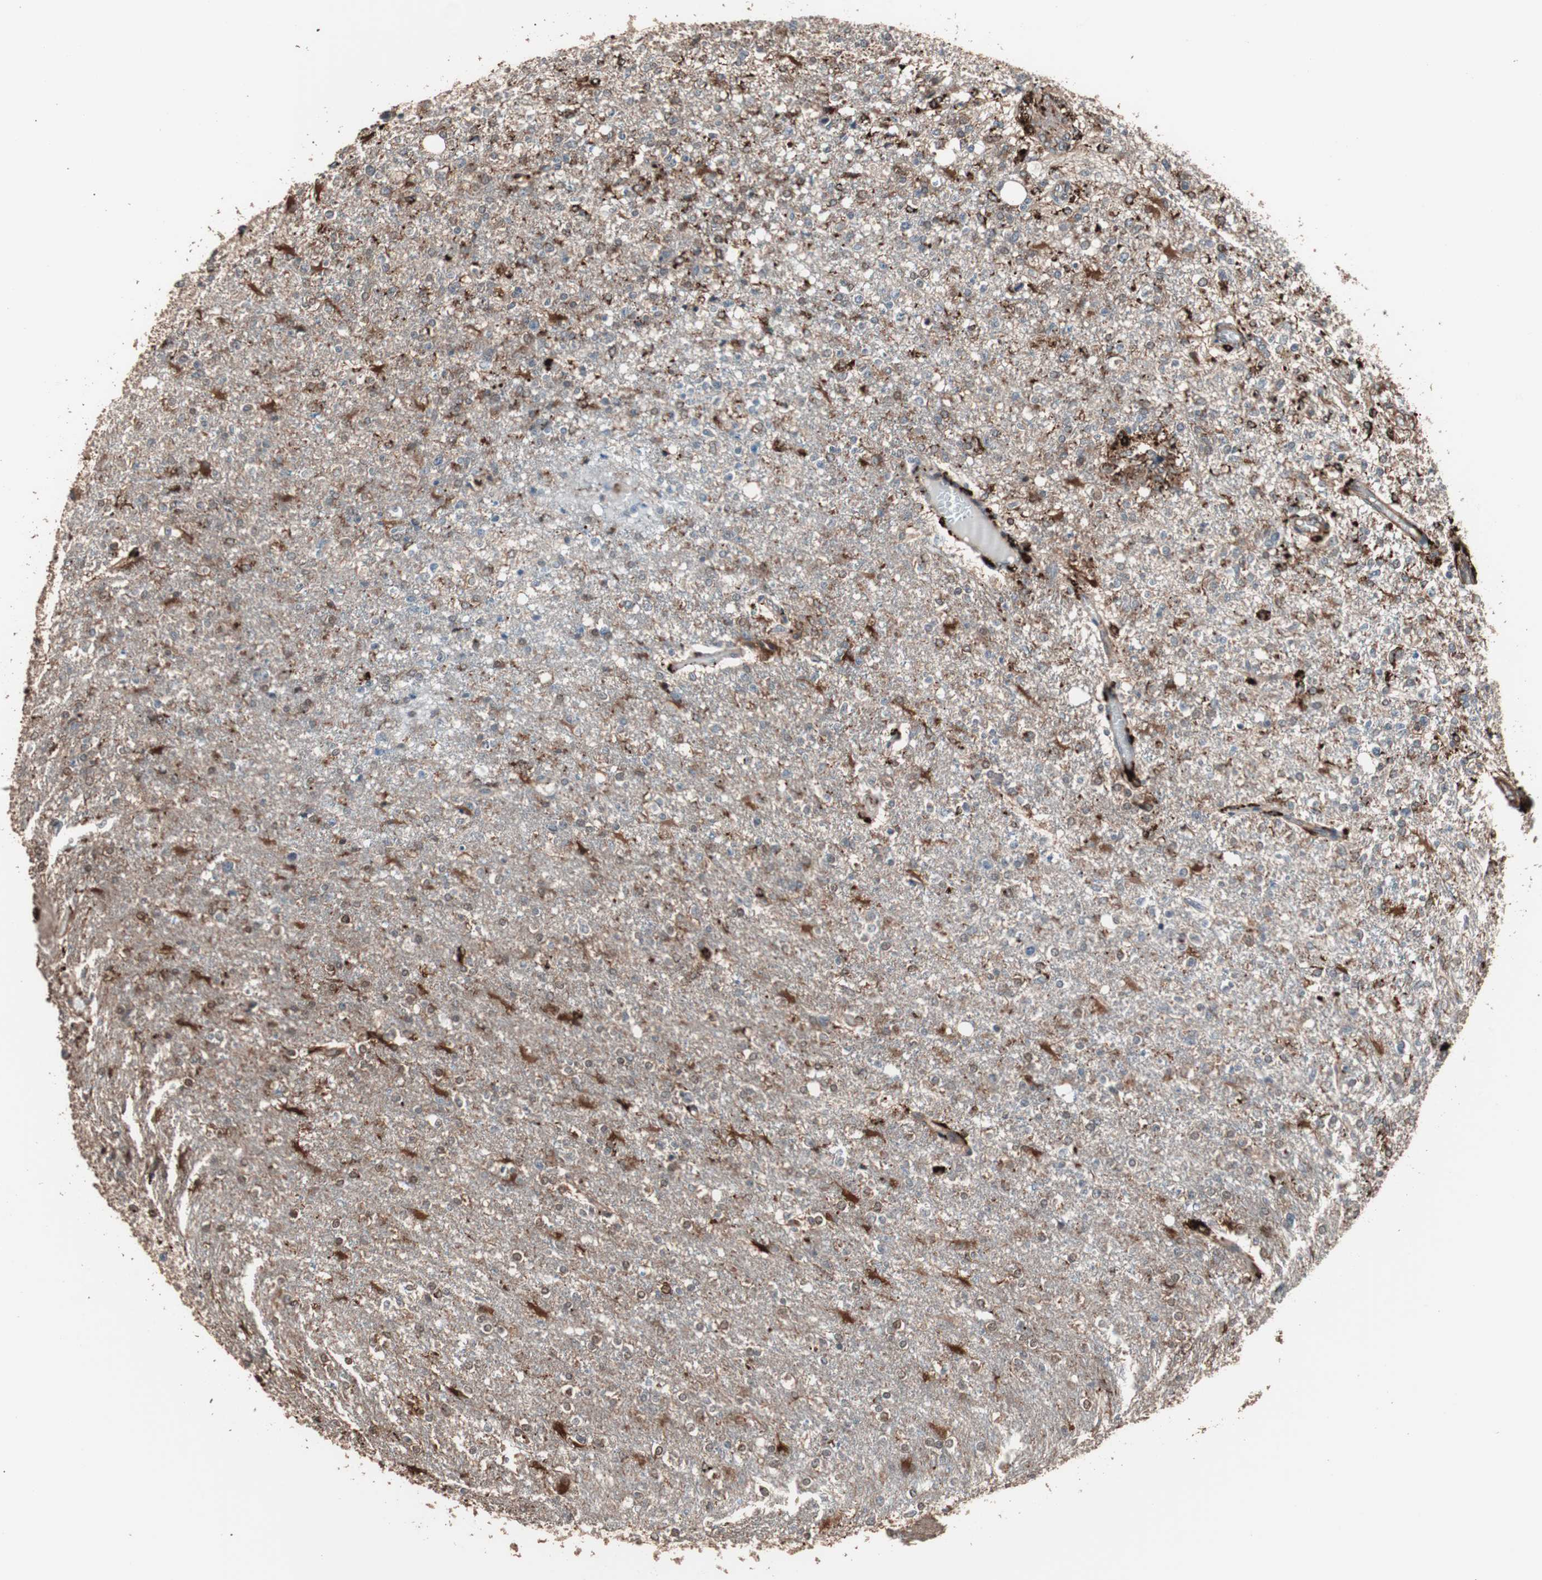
{"staining": {"intensity": "moderate", "quantity": ">75%", "location": "cytoplasmic/membranous"}, "tissue": "glioma", "cell_type": "Tumor cells", "image_type": "cancer", "snomed": [{"axis": "morphology", "description": "Glioma, malignant, High grade"}, {"axis": "topography", "description": "Cerebral cortex"}], "caption": "Glioma stained with immunohistochemistry displays moderate cytoplasmic/membranous staining in about >75% of tumor cells.", "gene": "CCT3", "patient": {"sex": "male", "age": 76}}